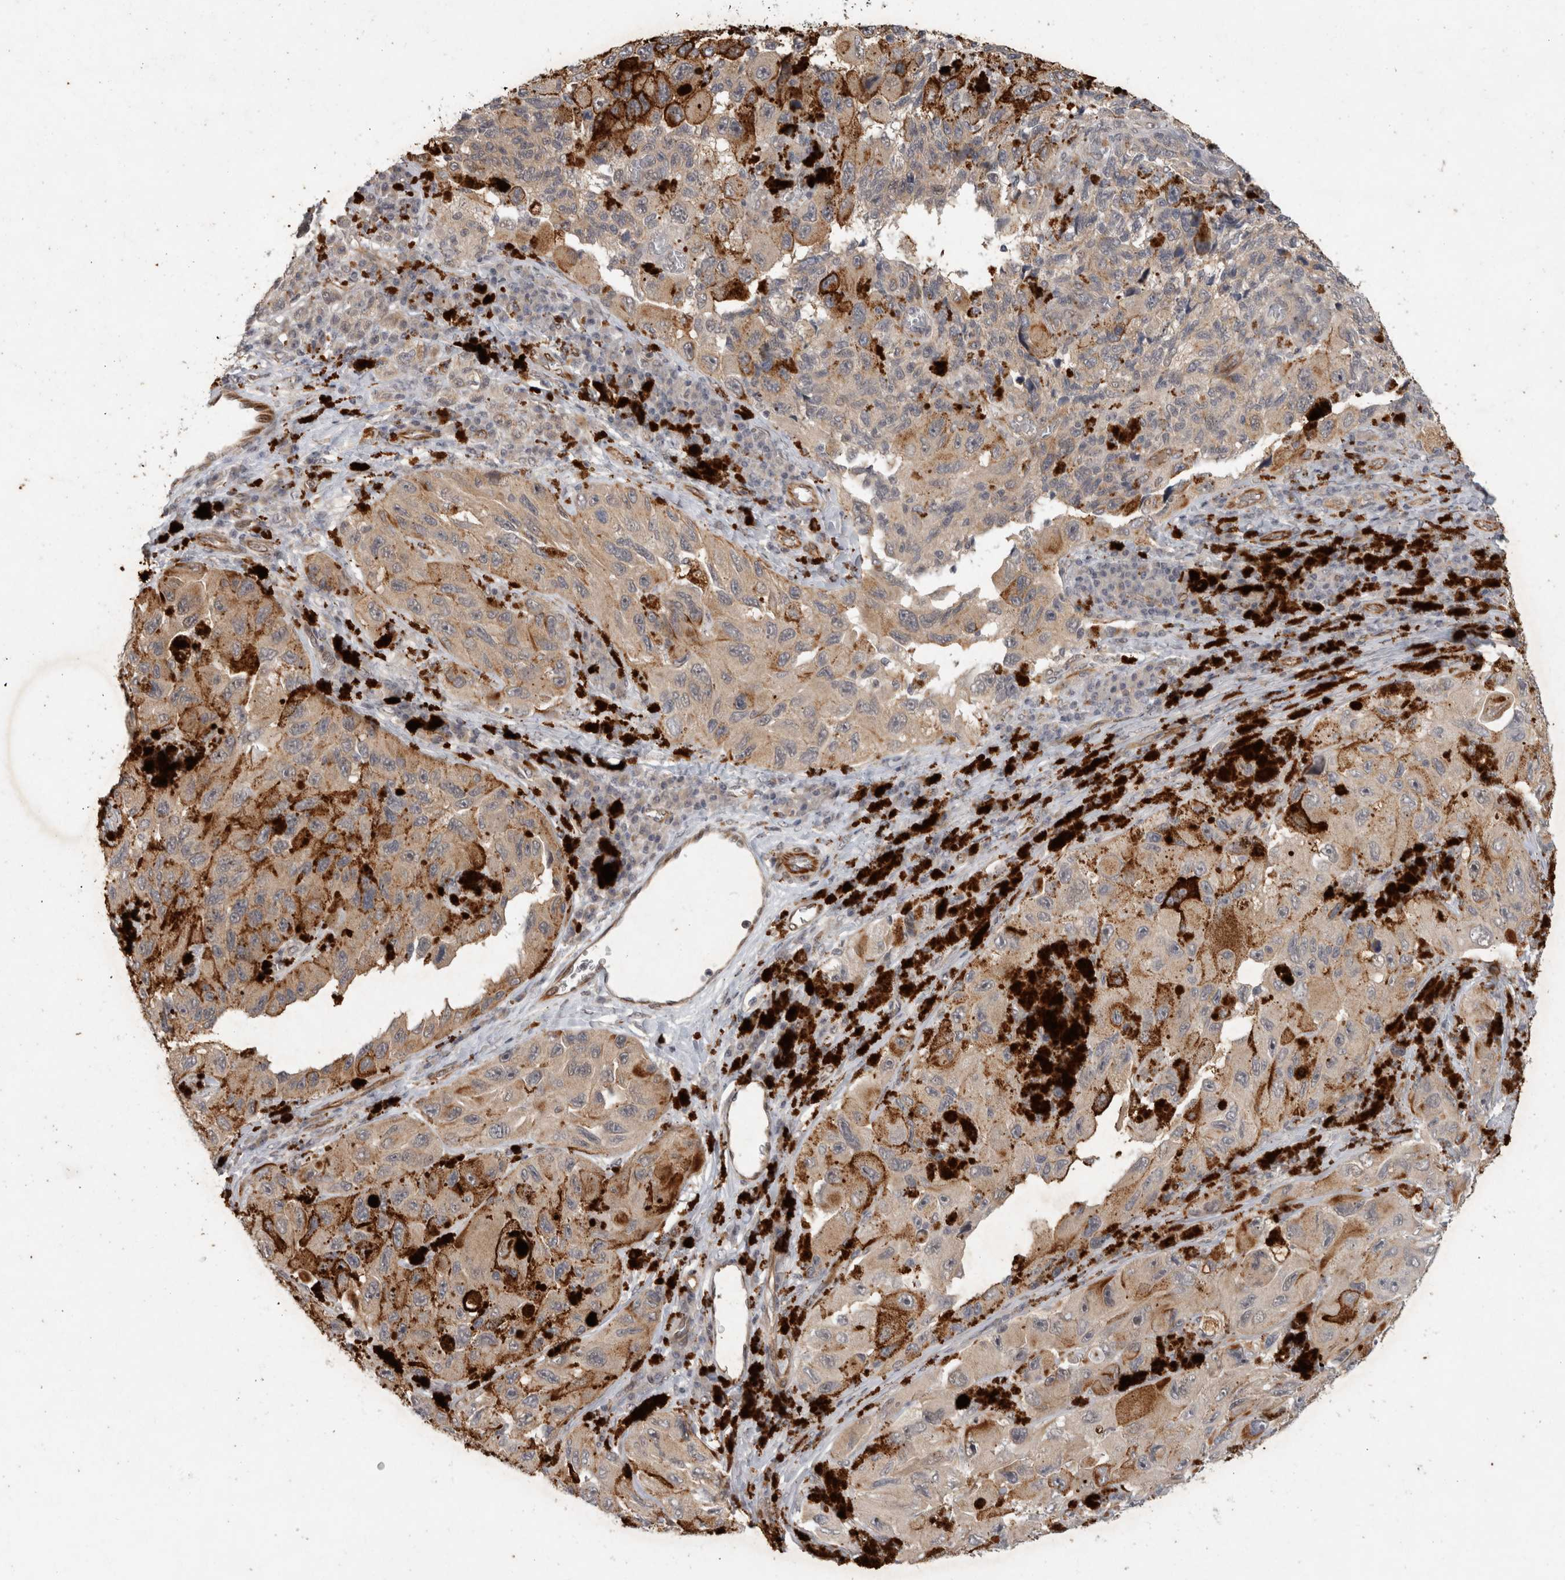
{"staining": {"intensity": "weak", "quantity": ">75%", "location": "cytoplasmic/membranous"}, "tissue": "melanoma", "cell_type": "Tumor cells", "image_type": "cancer", "snomed": [{"axis": "morphology", "description": "Malignant melanoma, NOS"}, {"axis": "topography", "description": "Skin"}], "caption": "Protein expression analysis of human melanoma reveals weak cytoplasmic/membranous expression in about >75% of tumor cells.", "gene": "CRISPLD1", "patient": {"sex": "female", "age": 73}}